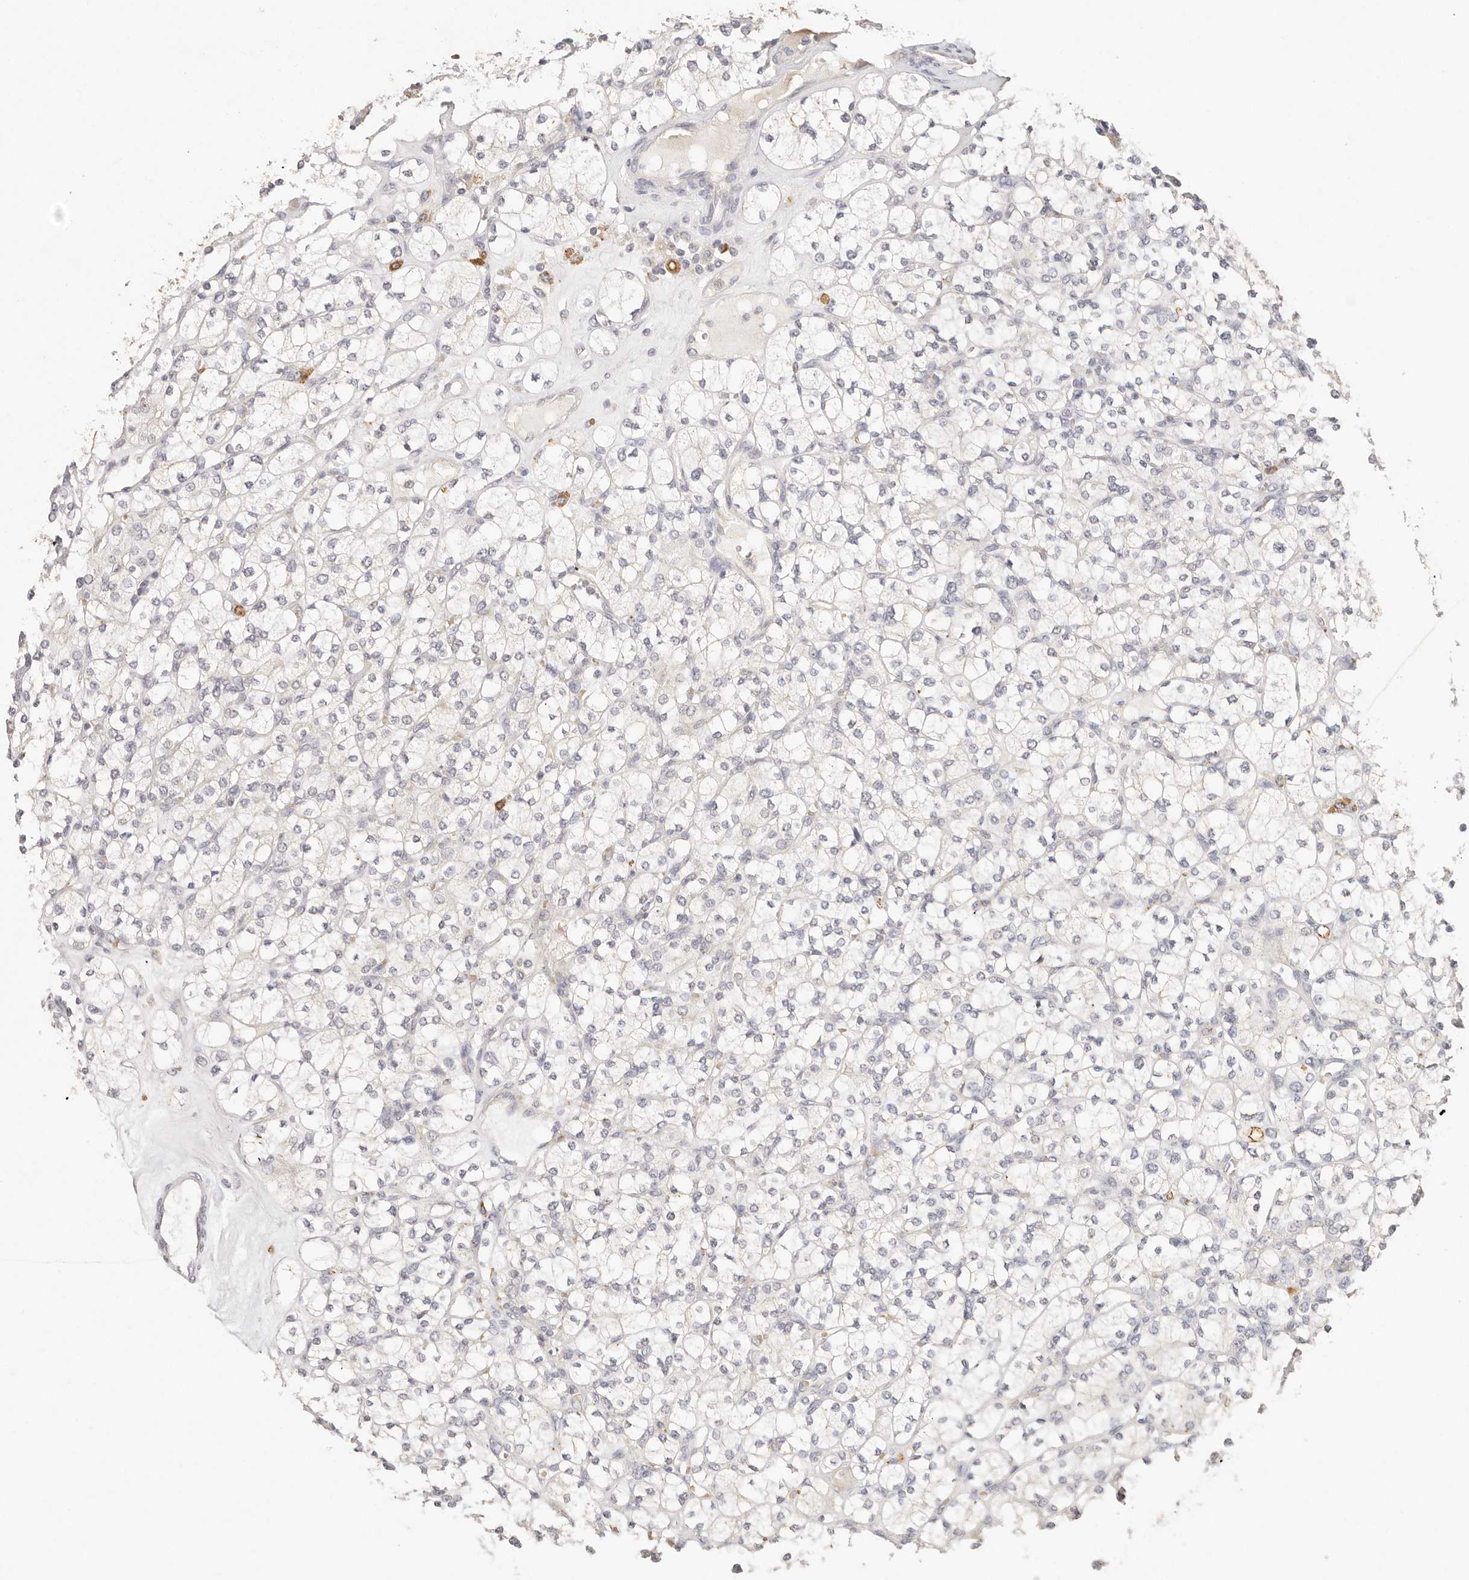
{"staining": {"intensity": "negative", "quantity": "none", "location": "none"}, "tissue": "renal cancer", "cell_type": "Tumor cells", "image_type": "cancer", "snomed": [{"axis": "morphology", "description": "Adenocarcinoma, NOS"}, {"axis": "topography", "description": "Kidney"}], "caption": "Immunohistochemical staining of renal cancer (adenocarcinoma) displays no significant staining in tumor cells.", "gene": "CXADR", "patient": {"sex": "male", "age": 77}}